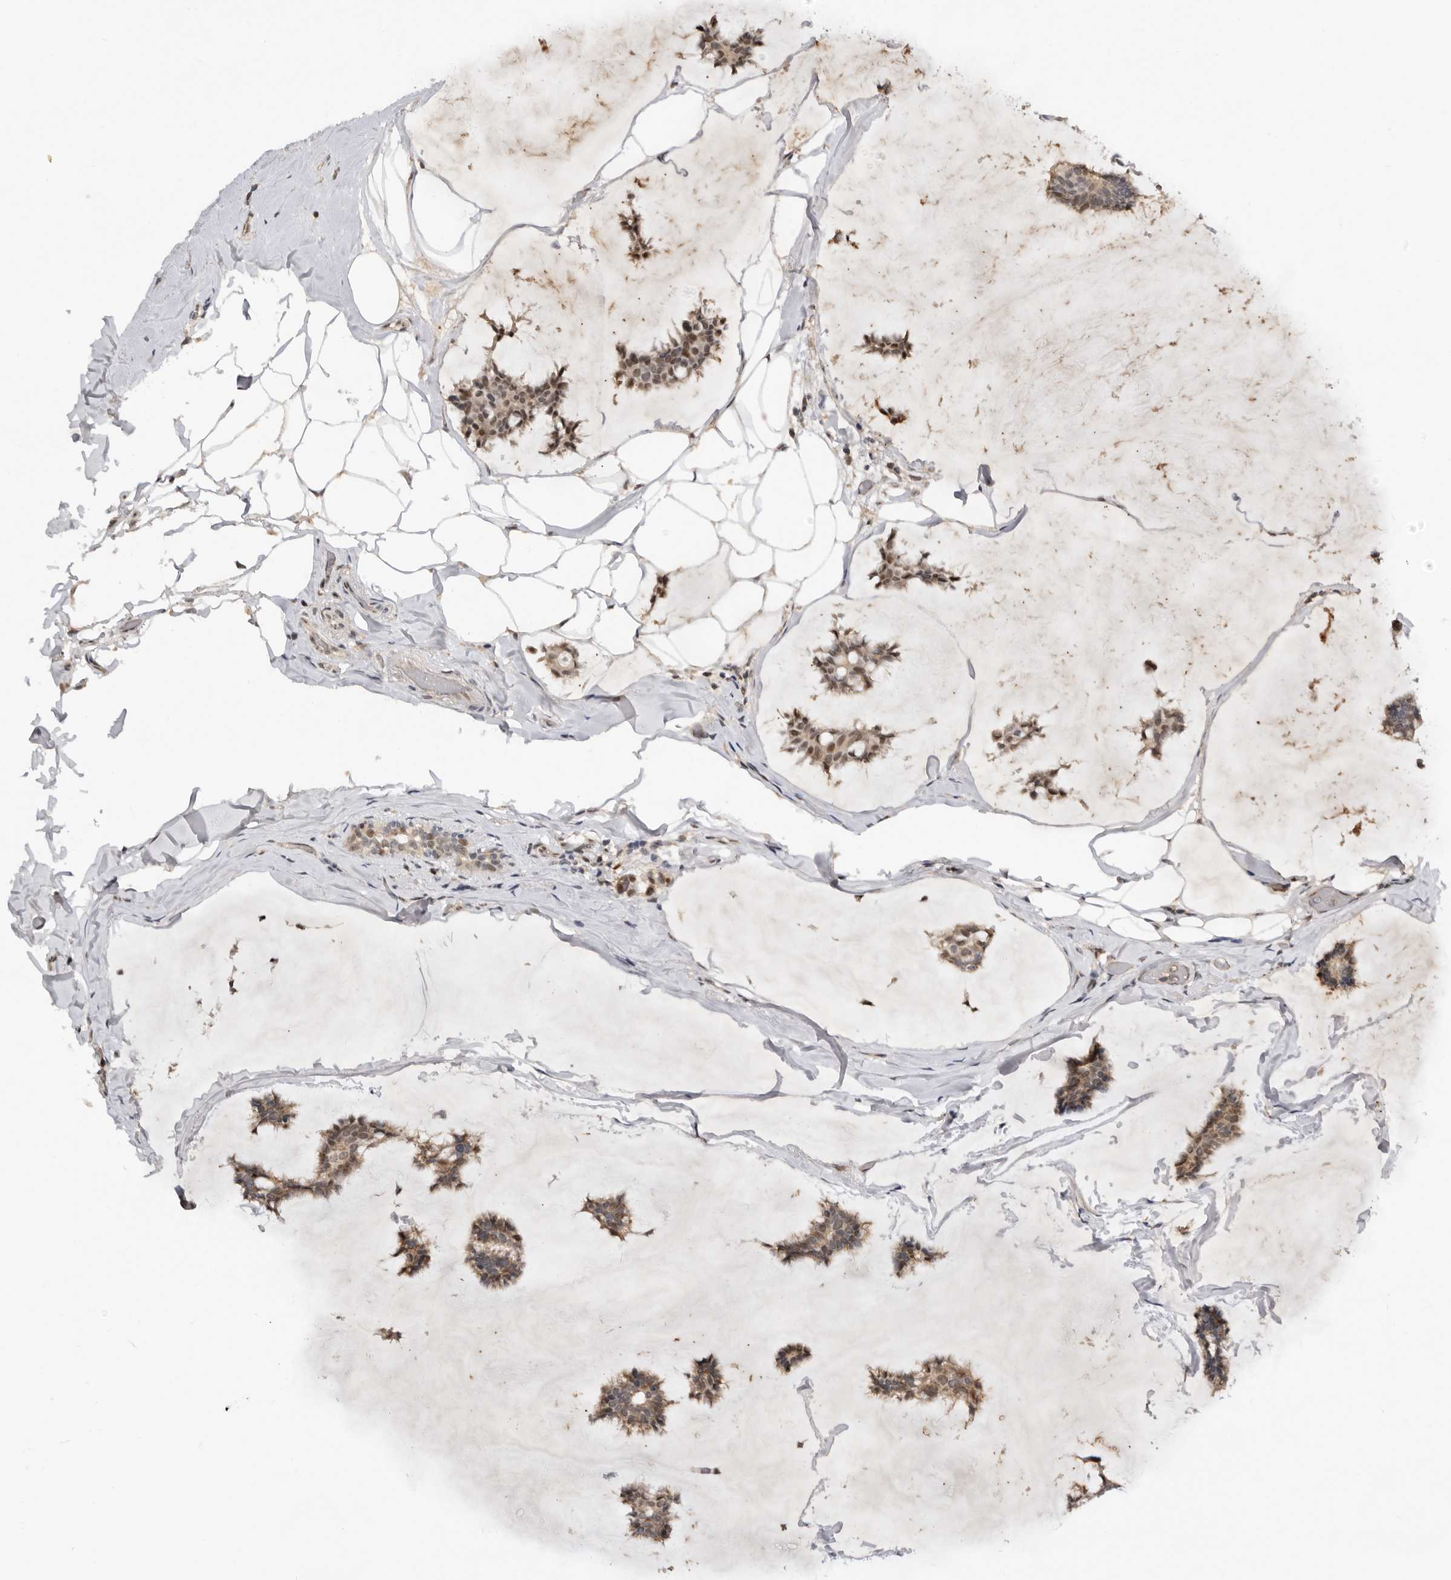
{"staining": {"intensity": "moderate", "quantity": ">75%", "location": "nuclear"}, "tissue": "breast cancer", "cell_type": "Tumor cells", "image_type": "cancer", "snomed": [{"axis": "morphology", "description": "Duct carcinoma"}, {"axis": "topography", "description": "Breast"}], "caption": "The micrograph displays immunohistochemical staining of breast intraductal carcinoma. There is moderate nuclear expression is identified in about >75% of tumor cells. (DAB IHC with brightfield microscopy, high magnification).", "gene": "BRCA2", "patient": {"sex": "female", "age": 93}}